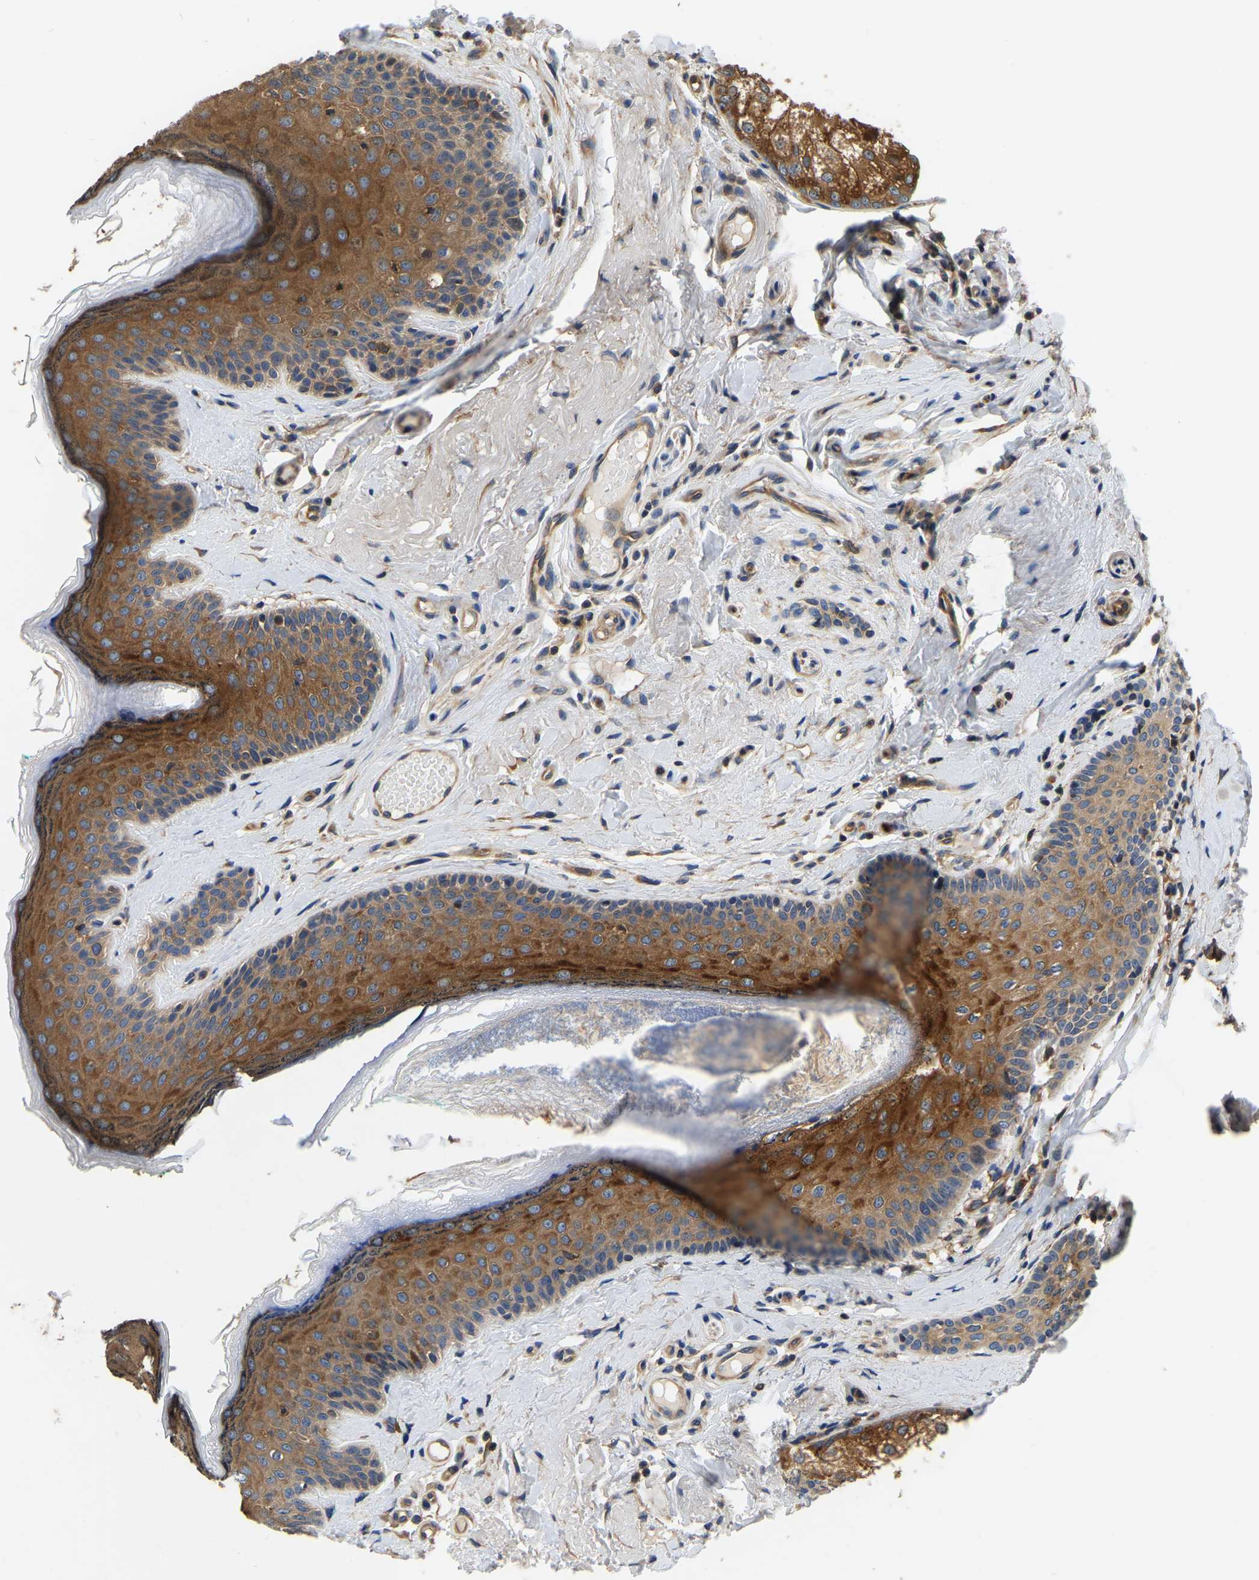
{"staining": {"intensity": "strong", "quantity": ">75%", "location": "cytoplasmic/membranous"}, "tissue": "oral mucosa", "cell_type": "Squamous epithelial cells", "image_type": "normal", "snomed": [{"axis": "morphology", "description": "Normal tissue, NOS"}, {"axis": "topography", "description": "Skin"}, {"axis": "topography", "description": "Oral tissue"}], "caption": "Protein expression analysis of unremarkable human oral mucosa reveals strong cytoplasmic/membranous positivity in about >75% of squamous epithelial cells.", "gene": "GARS1", "patient": {"sex": "male", "age": 84}}